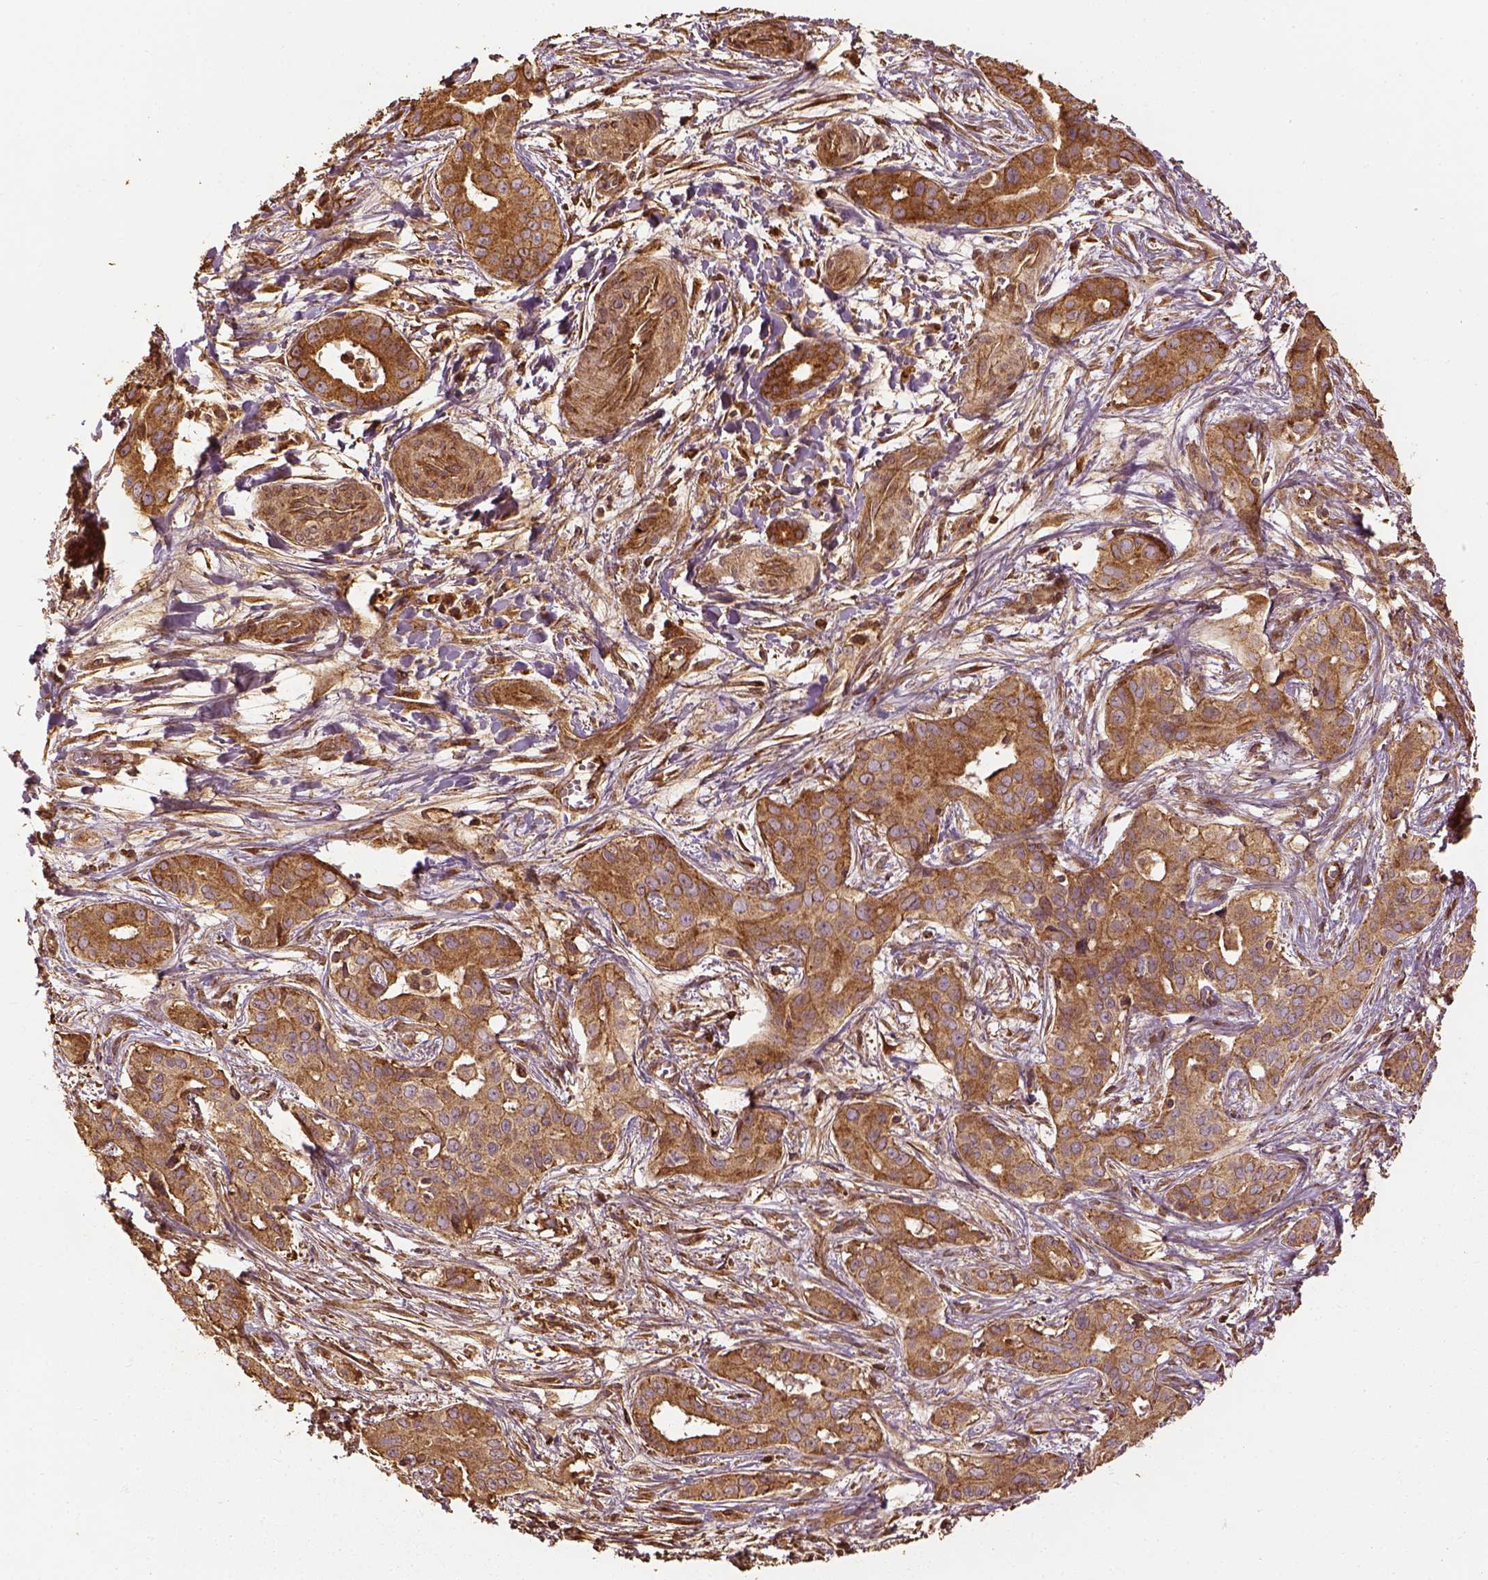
{"staining": {"intensity": "moderate", "quantity": ">75%", "location": "cytoplasmic/membranous"}, "tissue": "liver cancer", "cell_type": "Tumor cells", "image_type": "cancer", "snomed": [{"axis": "morphology", "description": "Cholangiocarcinoma"}, {"axis": "topography", "description": "Liver"}], "caption": "Immunohistochemical staining of liver cancer (cholangiocarcinoma) shows medium levels of moderate cytoplasmic/membranous staining in about >75% of tumor cells.", "gene": "VEGFA", "patient": {"sex": "female", "age": 65}}